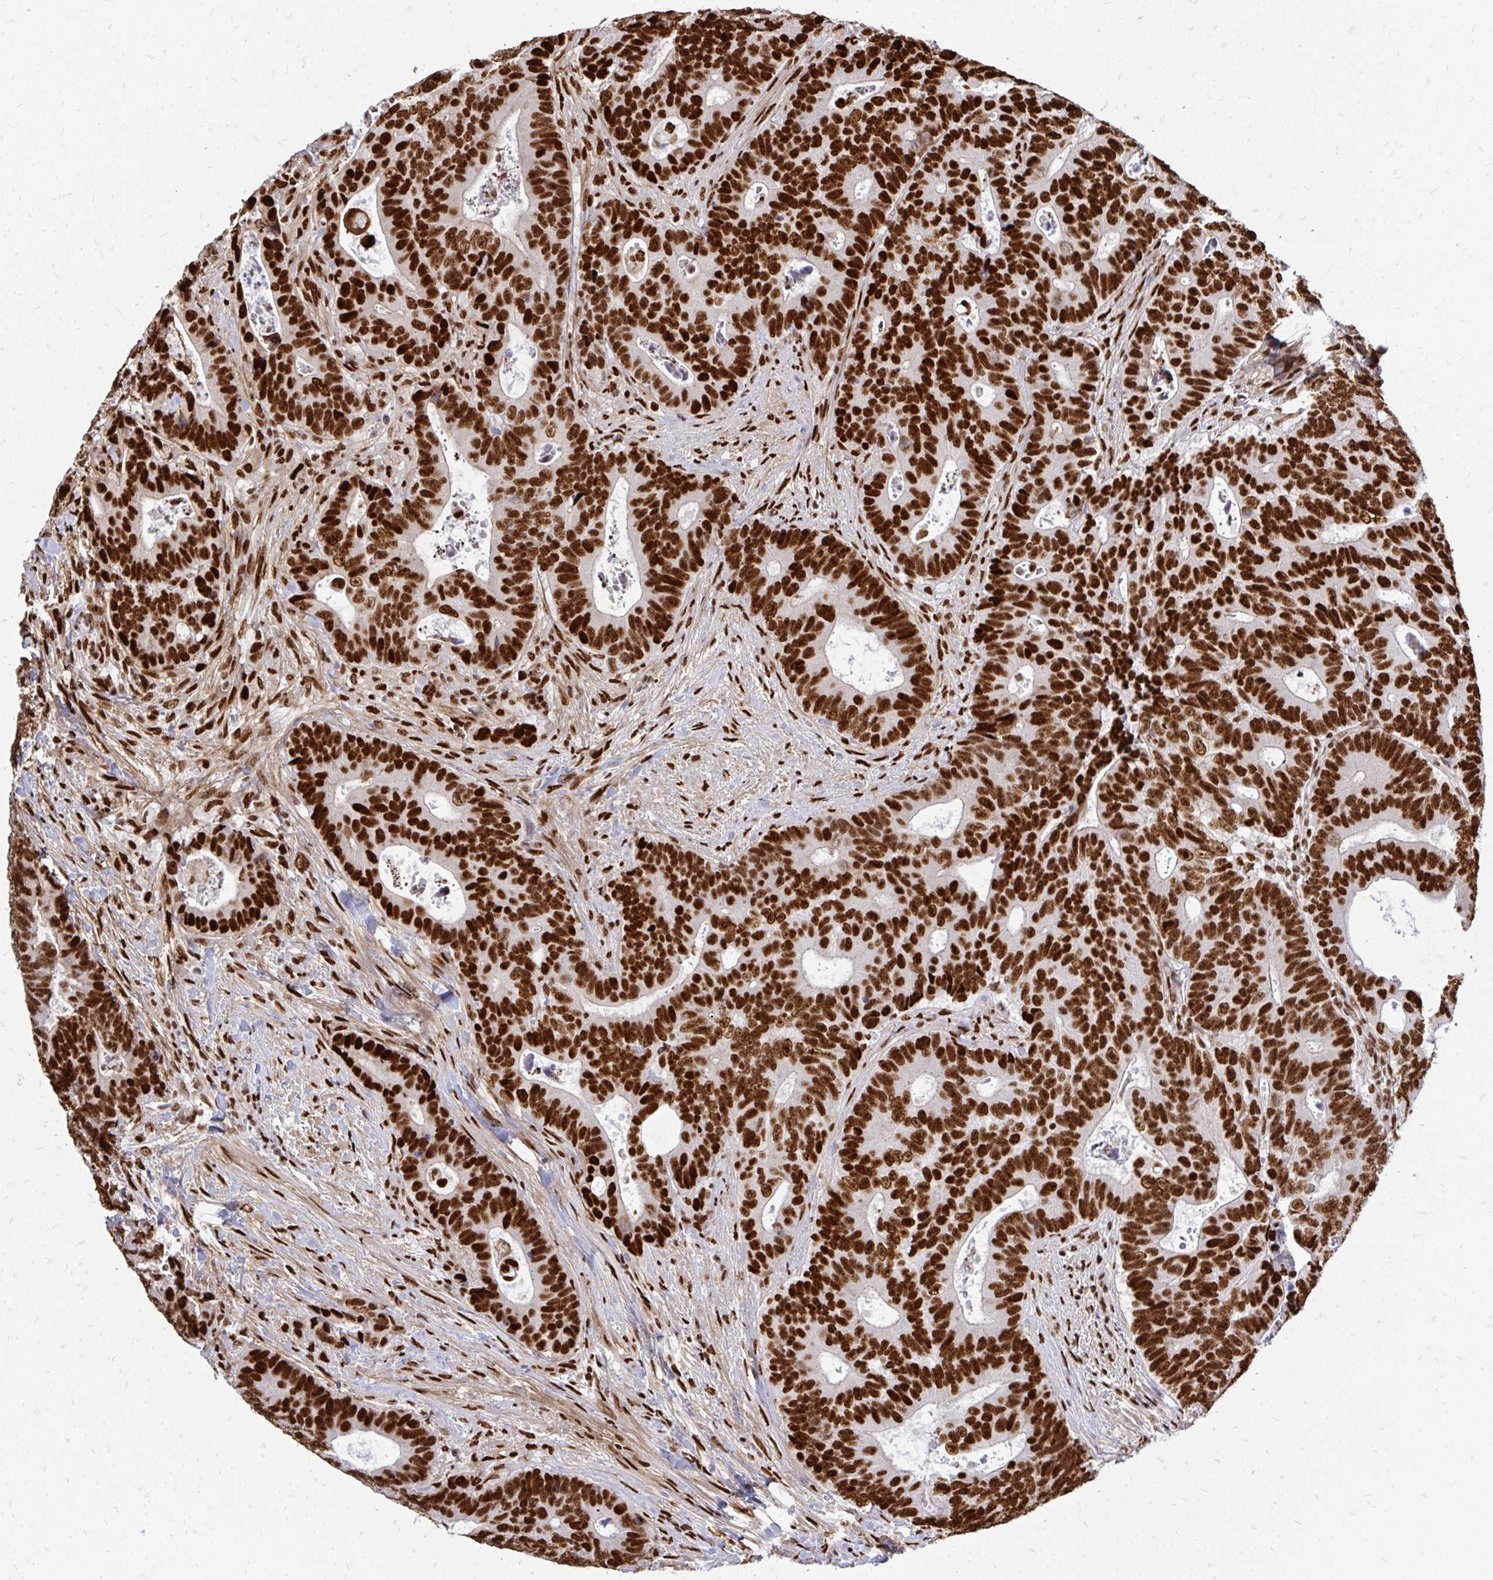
{"staining": {"intensity": "strong", "quantity": ">75%", "location": "nuclear"}, "tissue": "colorectal cancer", "cell_type": "Tumor cells", "image_type": "cancer", "snomed": [{"axis": "morphology", "description": "Adenocarcinoma, NOS"}, {"axis": "topography", "description": "Colon"}], "caption": "Tumor cells reveal strong nuclear staining in approximately >75% of cells in colorectal adenocarcinoma. (Stains: DAB (3,3'-diaminobenzidine) in brown, nuclei in blue, Microscopy: brightfield microscopy at high magnification).", "gene": "TBL1Y", "patient": {"sex": "female", "age": 48}}